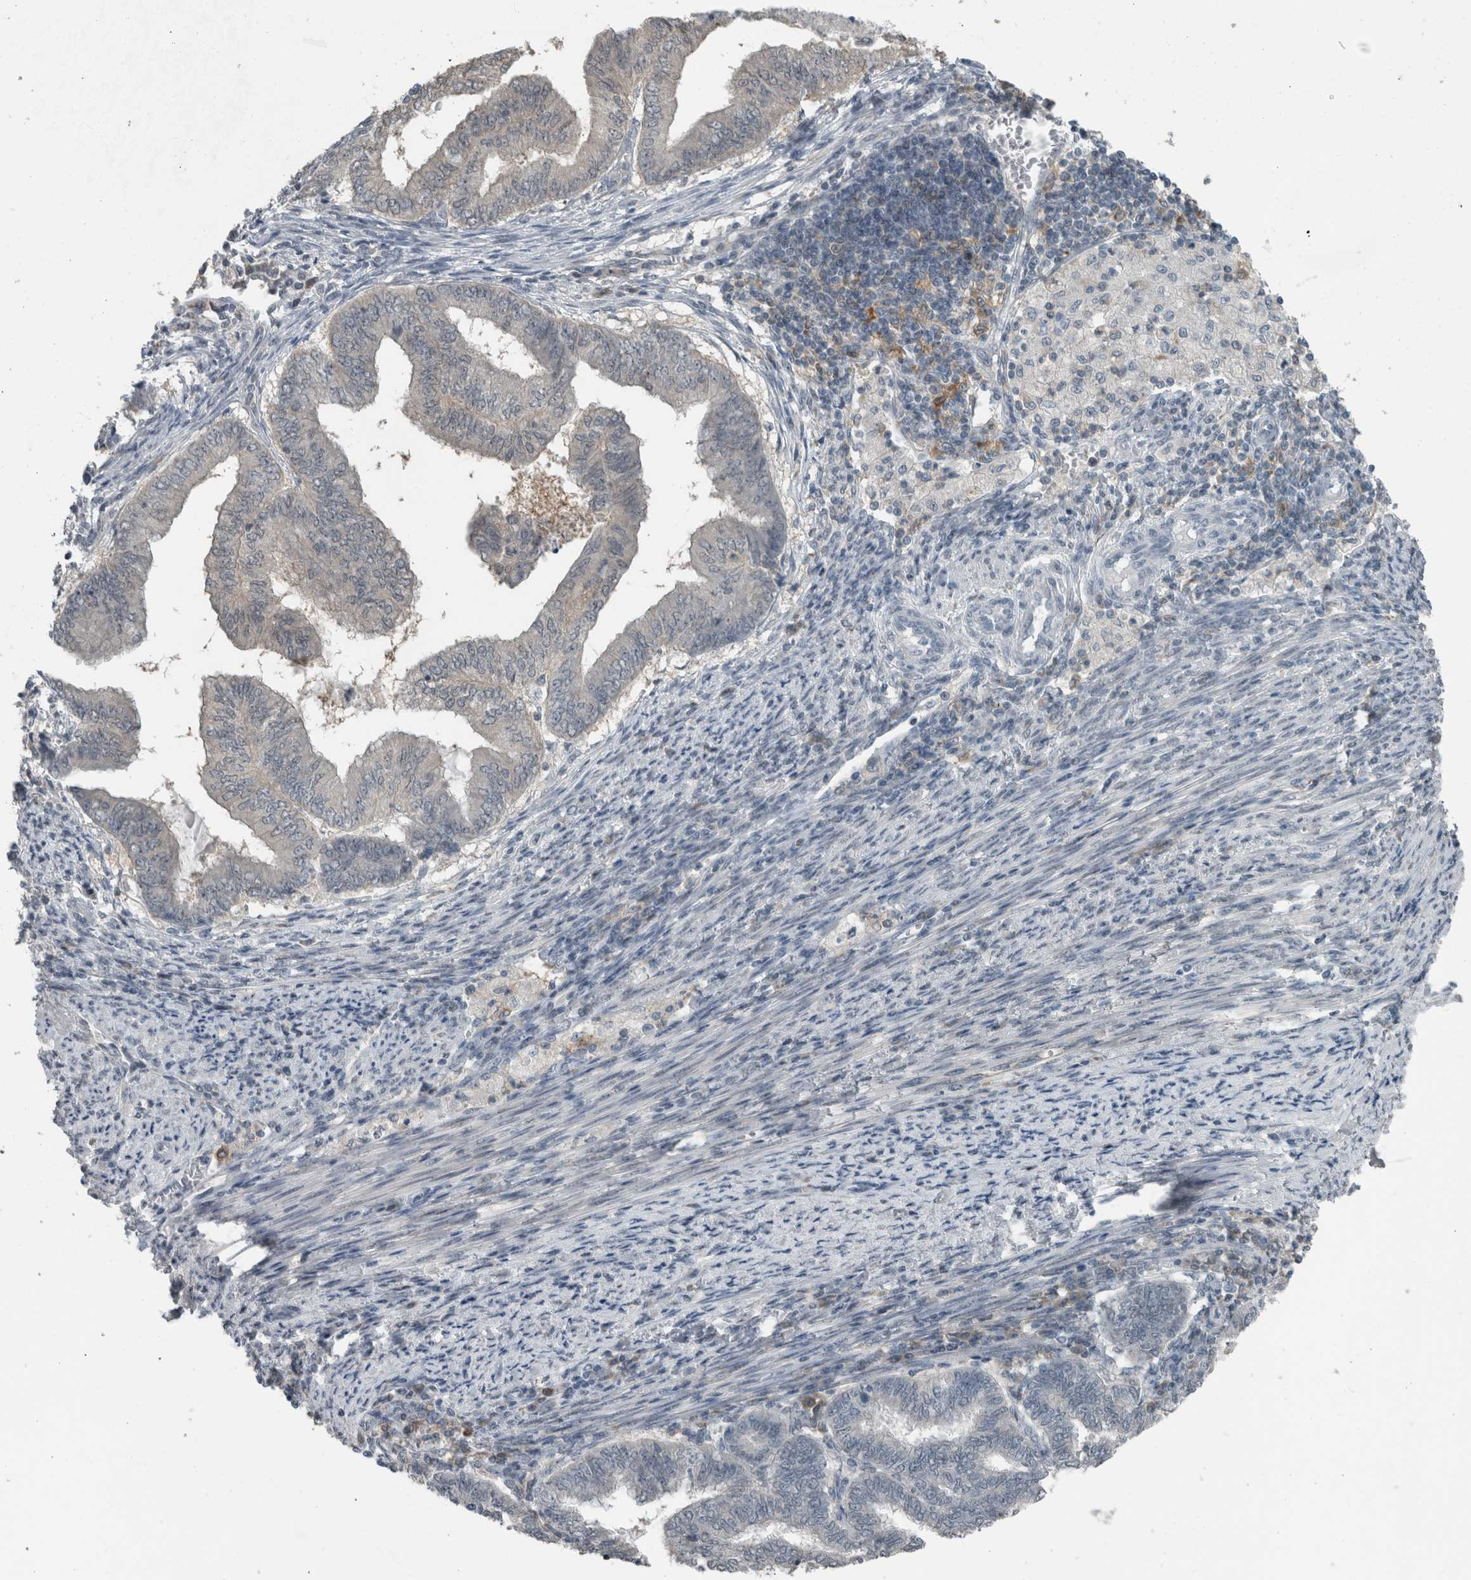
{"staining": {"intensity": "negative", "quantity": "none", "location": "none"}, "tissue": "endometrial cancer", "cell_type": "Tumor cells", "image_type": "cancer", "snomed": [{"axis": "morphology", "description": "Polyp, NOS"}, {"axis": "morphology", "description": "Adenocarcinoma, NOS"}, {"axis": "morphology", "description": "Adenoma, NOS"}, {"axis": "topography", "description": "Endometrium"}], "caption": "This is an IHC micrograph of human endometrial polyp. There is no expression in tumor cells.", "gene": "ACSF2", "patient": {"sex": "female", "age": 79}}